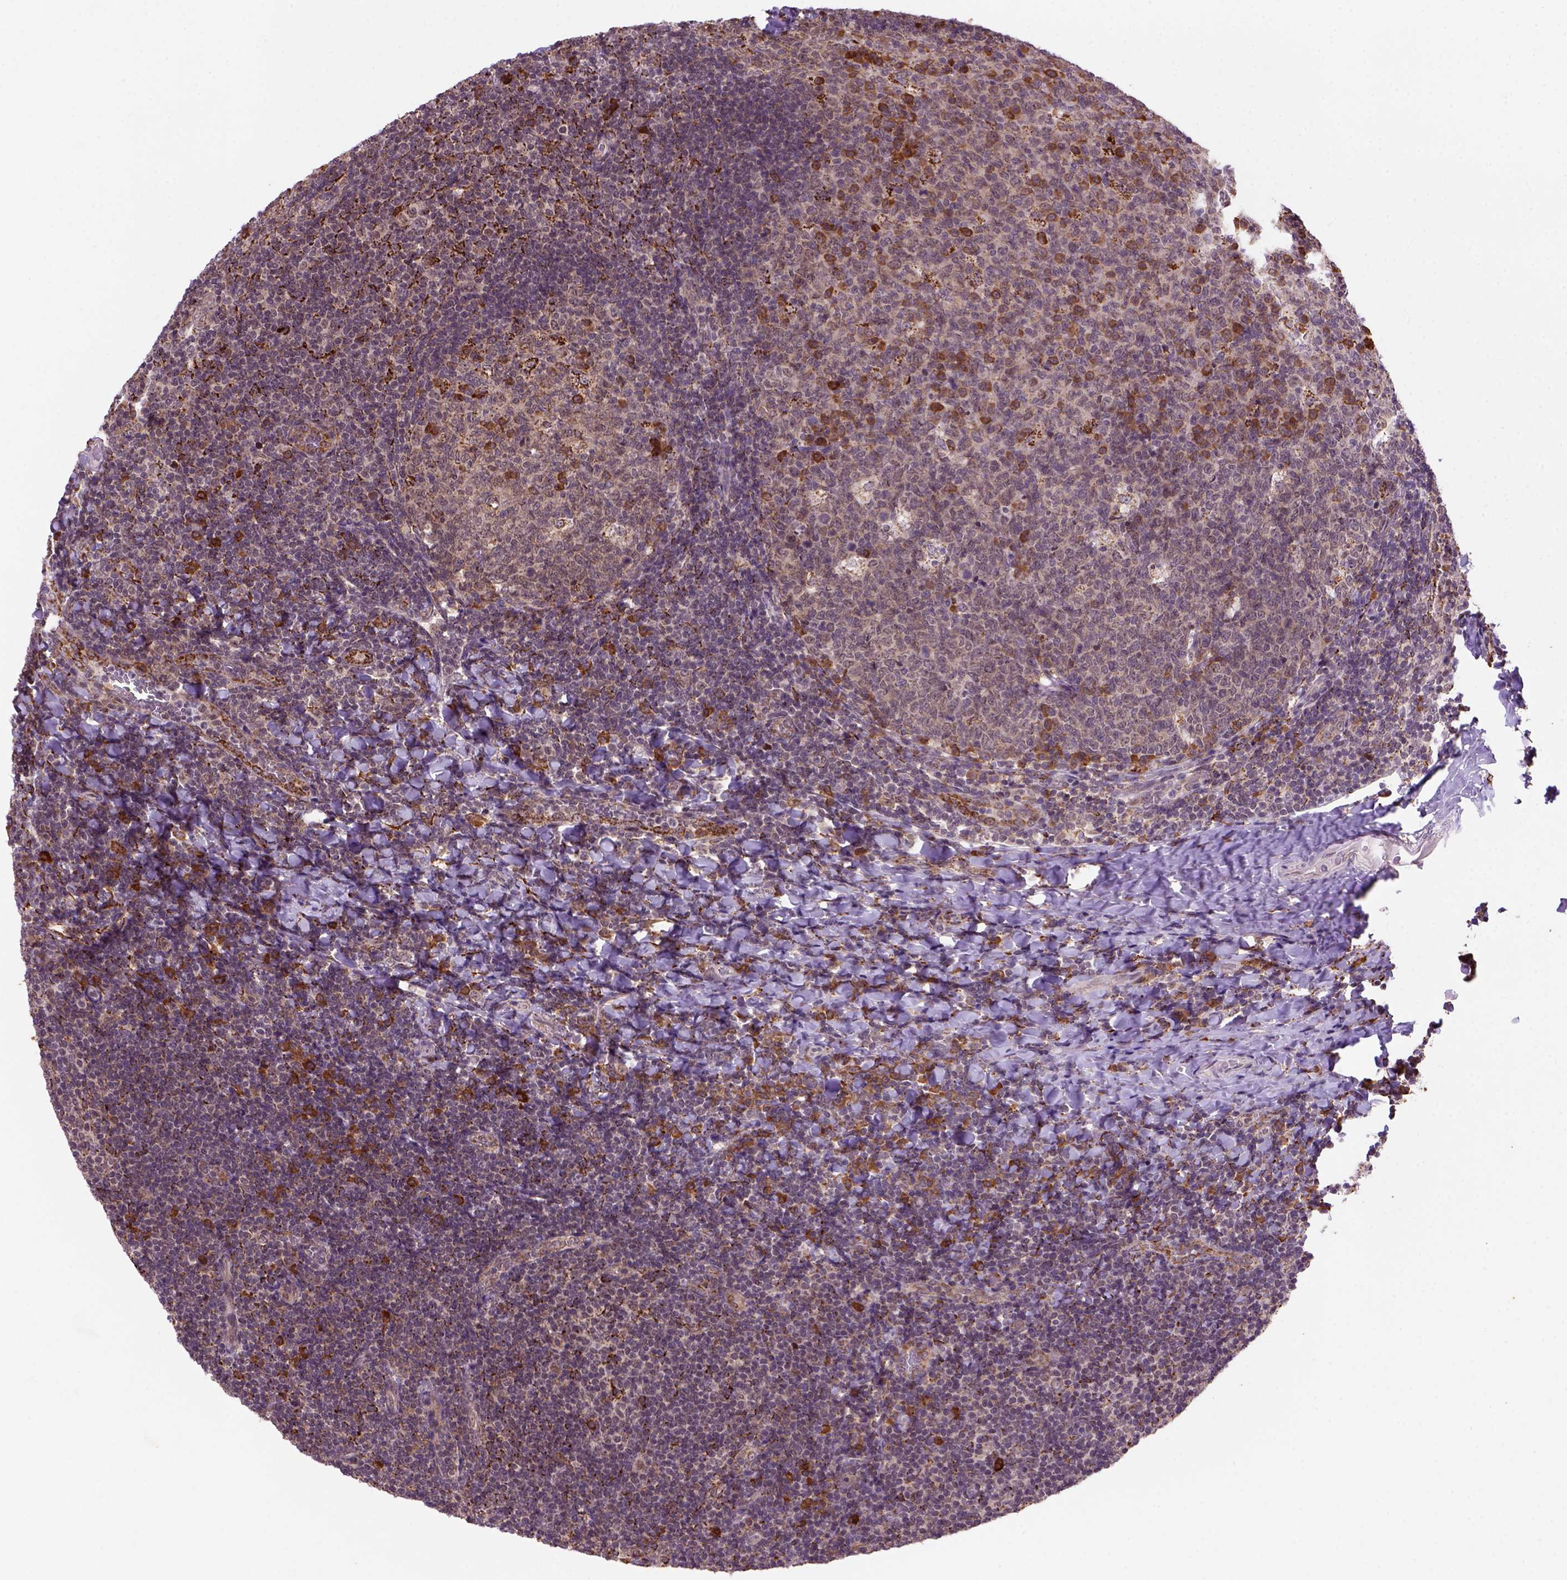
{"staining": {"intensity": "strong", "quantity": "<25%", "location": "cytoplasmic/membranous"}, "tissue": "tonsil", "cell_type": "Germinal center cells", "image_type": "normal", "snomed": [{"axis": "morphology", "description": "Normal tissue, NOS"}, {"axis": "topography", "description": "Tonsil"}], "caption": "About <25% of germinal center cells in unremarkable human tonsil demonstrate strong cytoplasmic/membranous protein expression as visualized by brown immunohistochemical staining.", "gene": "FZD7", "patient": {"sex": "male", "age": 17}}